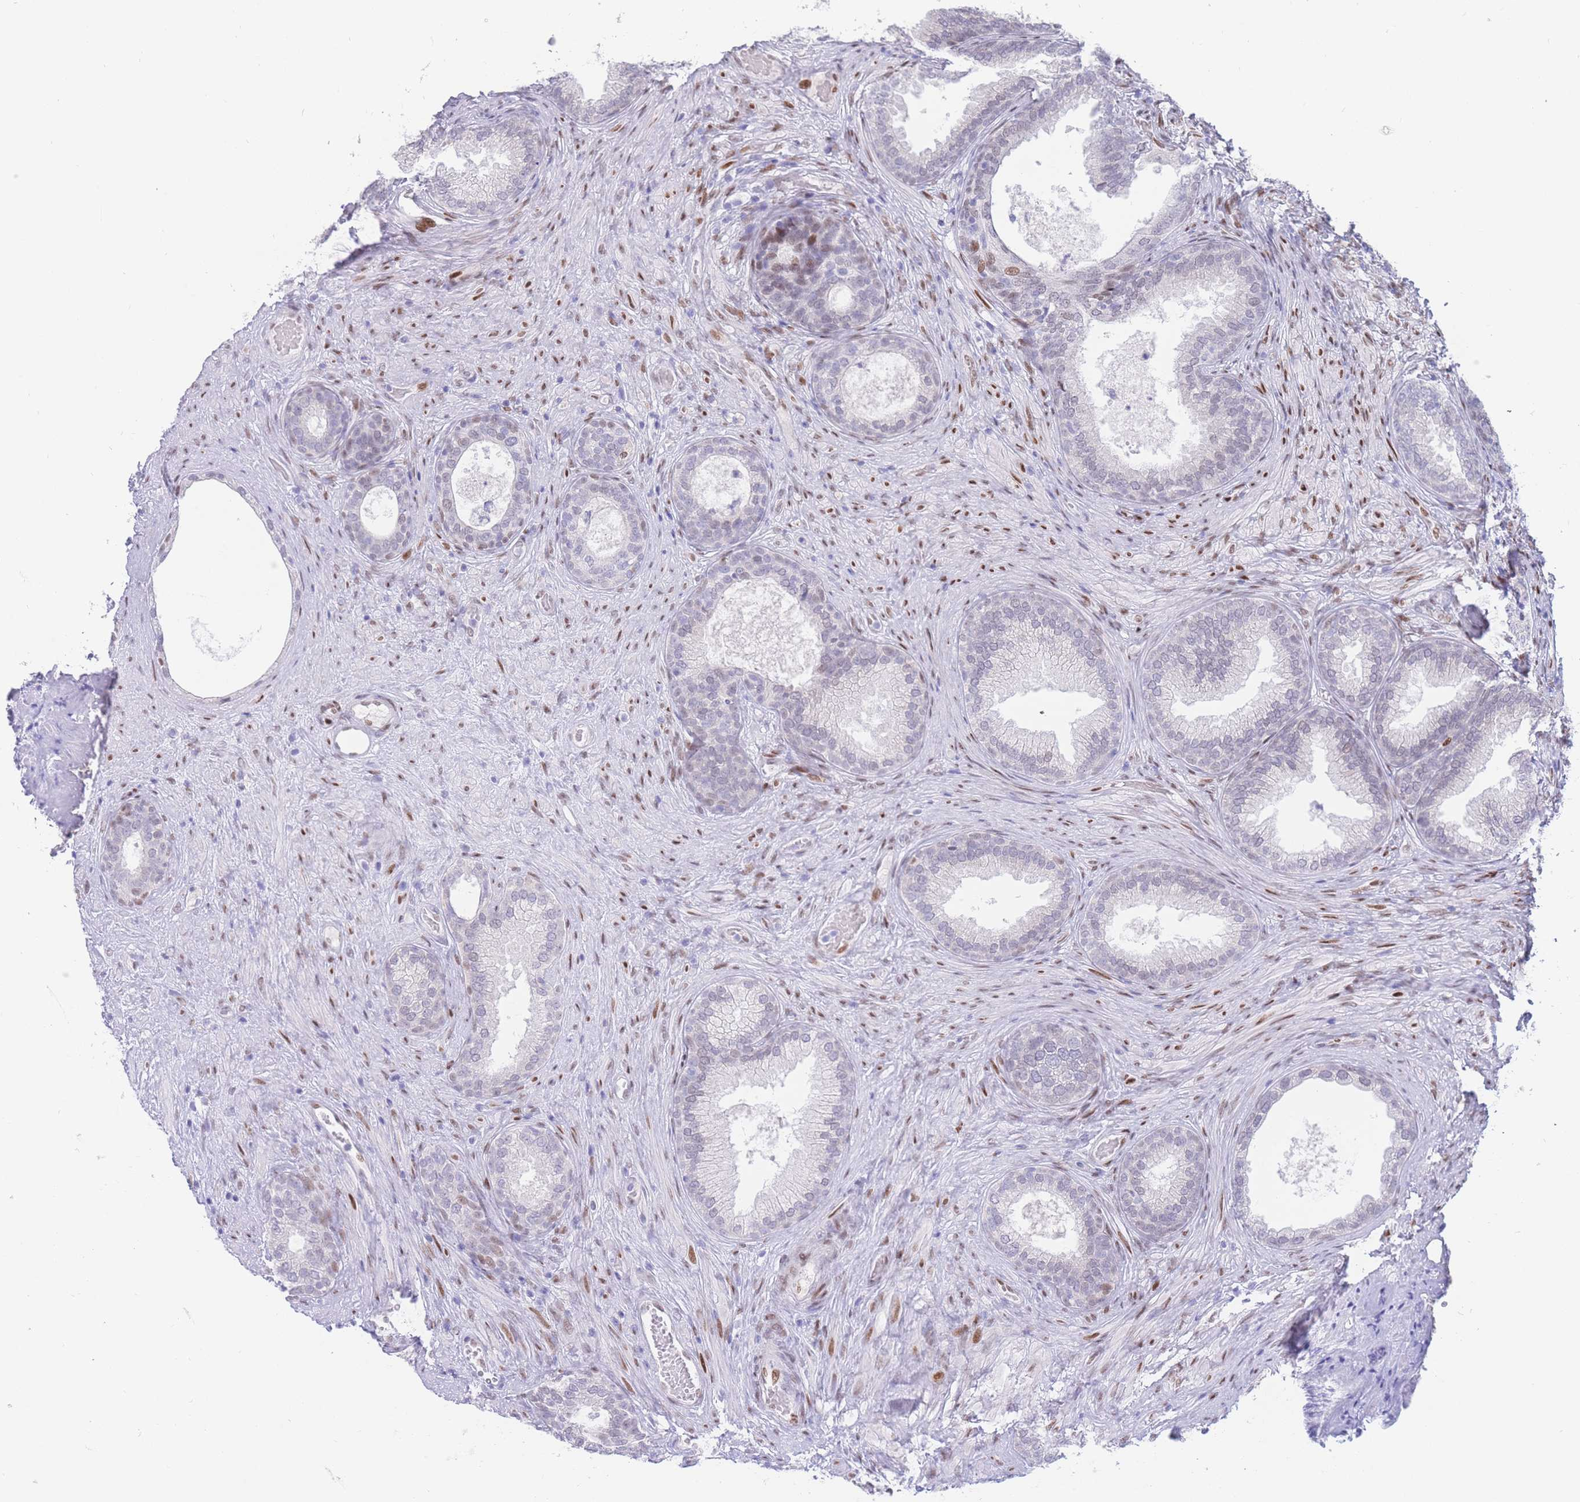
{"staining": {"intensity": "weak", "quantity": "<25%", "location": "nuclear"}, "tissue": "prostate", "cell_type": "Glandular cells", "image_type": "normal", "snomed": [{"axis": "morphology", "description": "Normal tissue, NOS"}, {"axis": "topography", "description": "Prostate"}], "caption": "IHC of unremarkable human prostate demonstrates no positivity in glandular cells.", "gene": "PSMB5", "patient": {"sex": "male", "age": 76}}